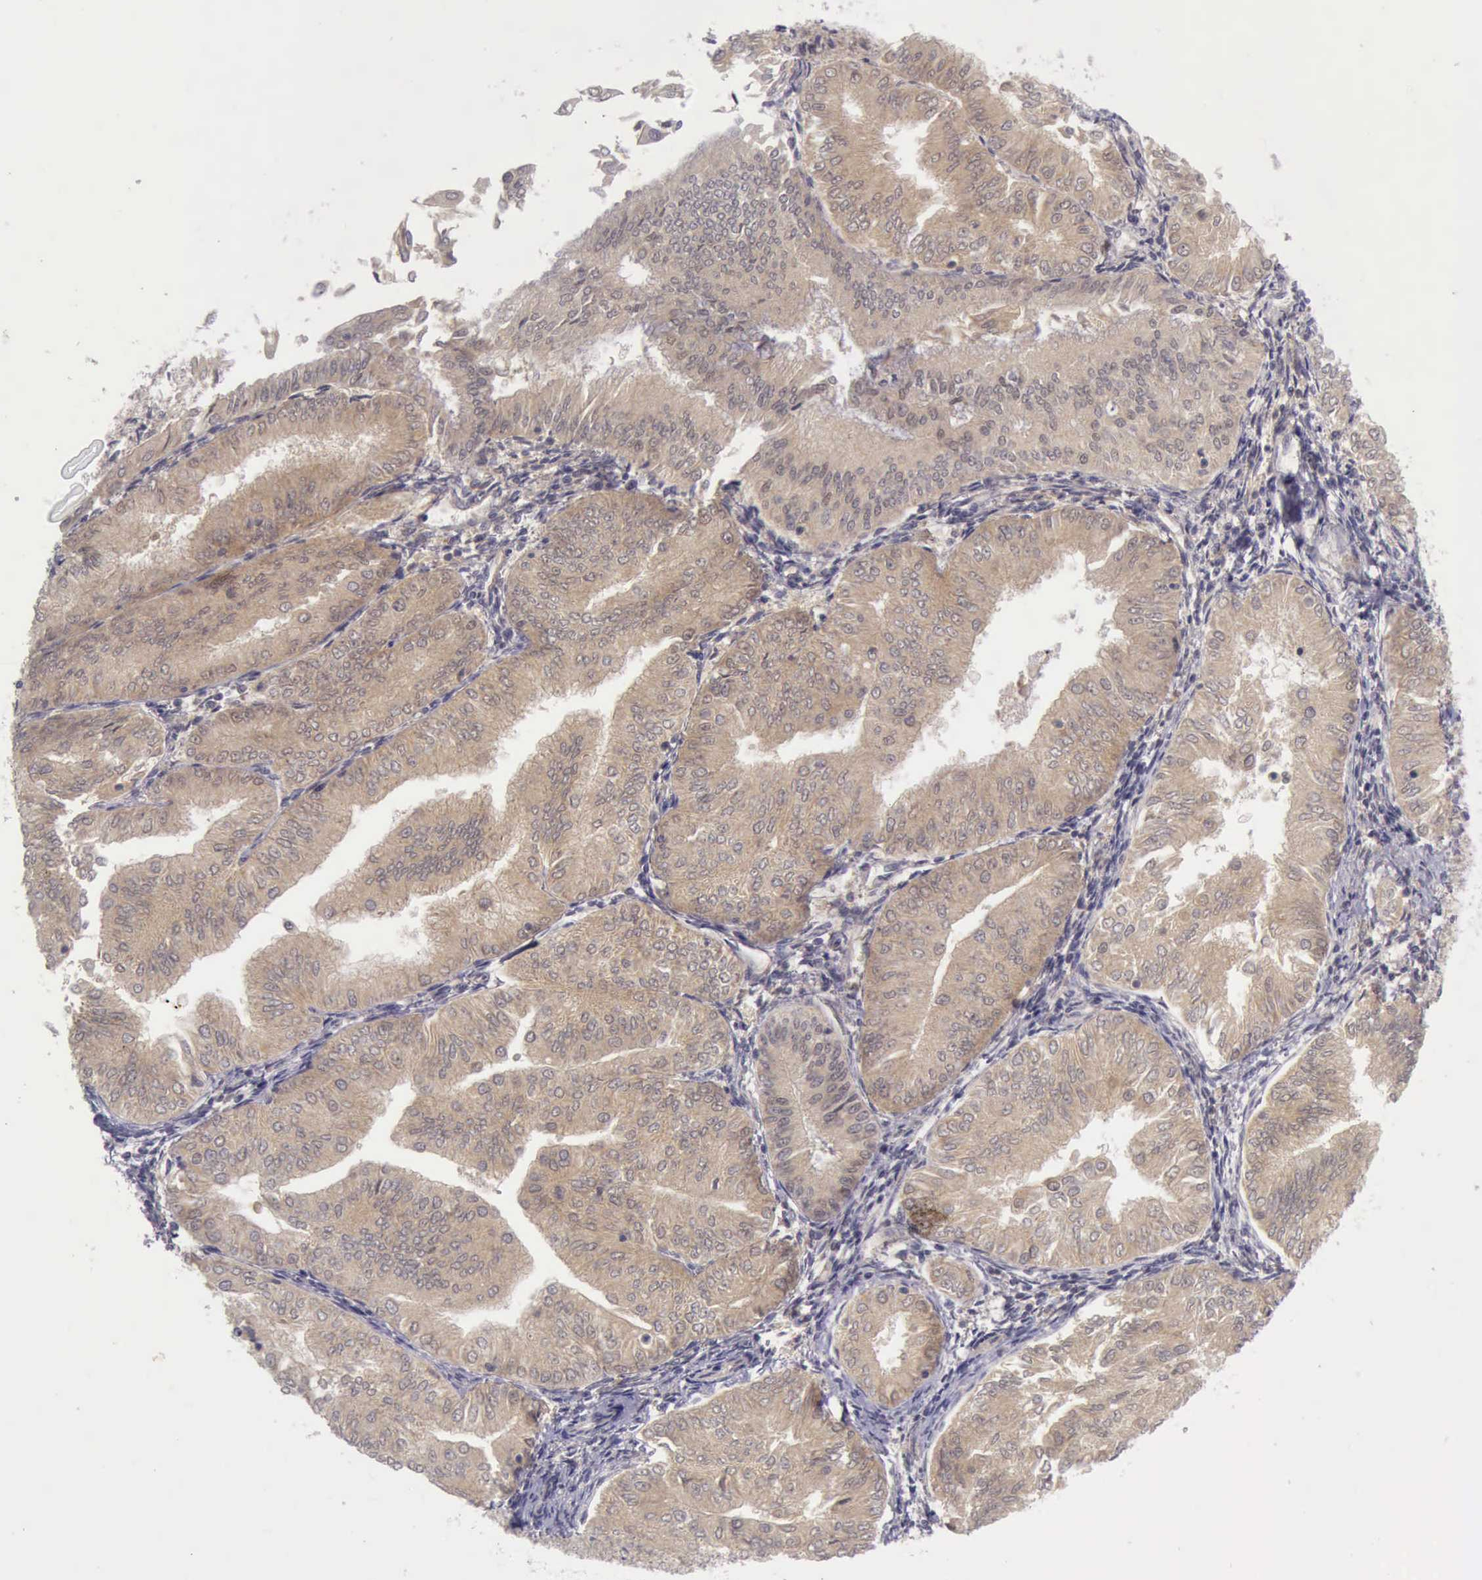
{"staining": {"intensity": "moderate", "quantity": ">75%", "location": "cytoplasmic/membranous,nuclear"}, "tissue": "endometrial cancer", "cell_type": "Tumor cells", "image_type": "cancer", "snomed": [{"axis": "morphology", "description": "Adenocarcinoma, NOS"}, {"axis": "topography", "description": "Endometrium"}], "caption": "The image shows immunohistochemical staining of endometrial cancer. There is moderate cytoplasmic/membranous and nuclear staining is identified in approximately >75% of tumor cells.", "gene": "ARNT2", "patient": {"sex": "female", "age": 53}}